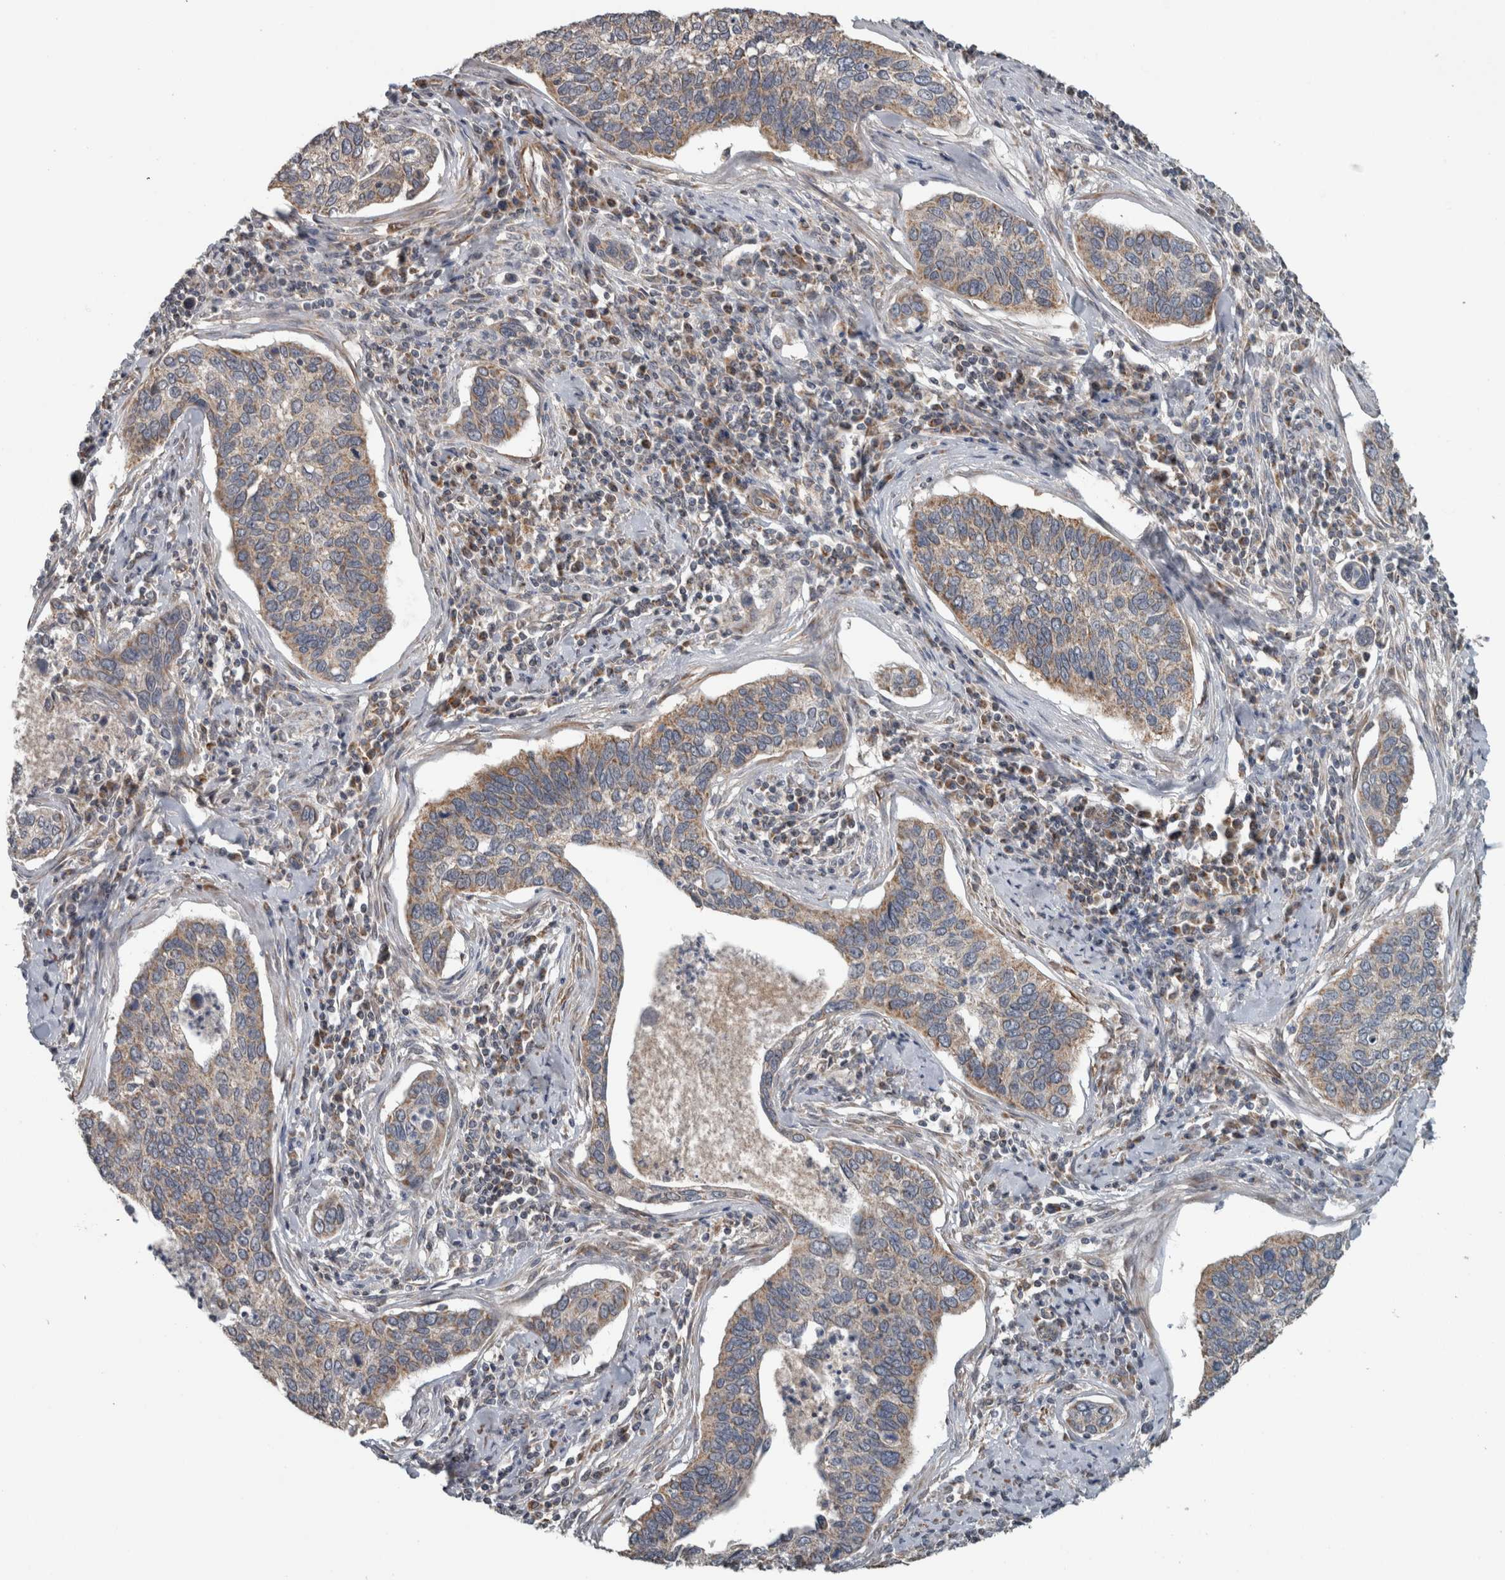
{"staining": {"intensity": "weak", "quantity": ">75%", "location": "cytoplasmic/membranous"}, "tissue": "cervical cancer", "cell_type": "Tumor cells", "image_type": "cancer", "snomed": [{"axis": "morphology", "description": "Squamous cell carcinoma, NOS"}, {"axis": "topography", "description": "Cervix"}], "caption": "Protein staining demonstrates weak cytoplasmic/membranous expression in about >75% of tumor cells in cervical cancer (squamous cell carcinoma). (DAB = brown stain, brightfield microscopy at high magnification).", "gene": "ARMC1", "patient": {"sex": "female", "age": 53}}